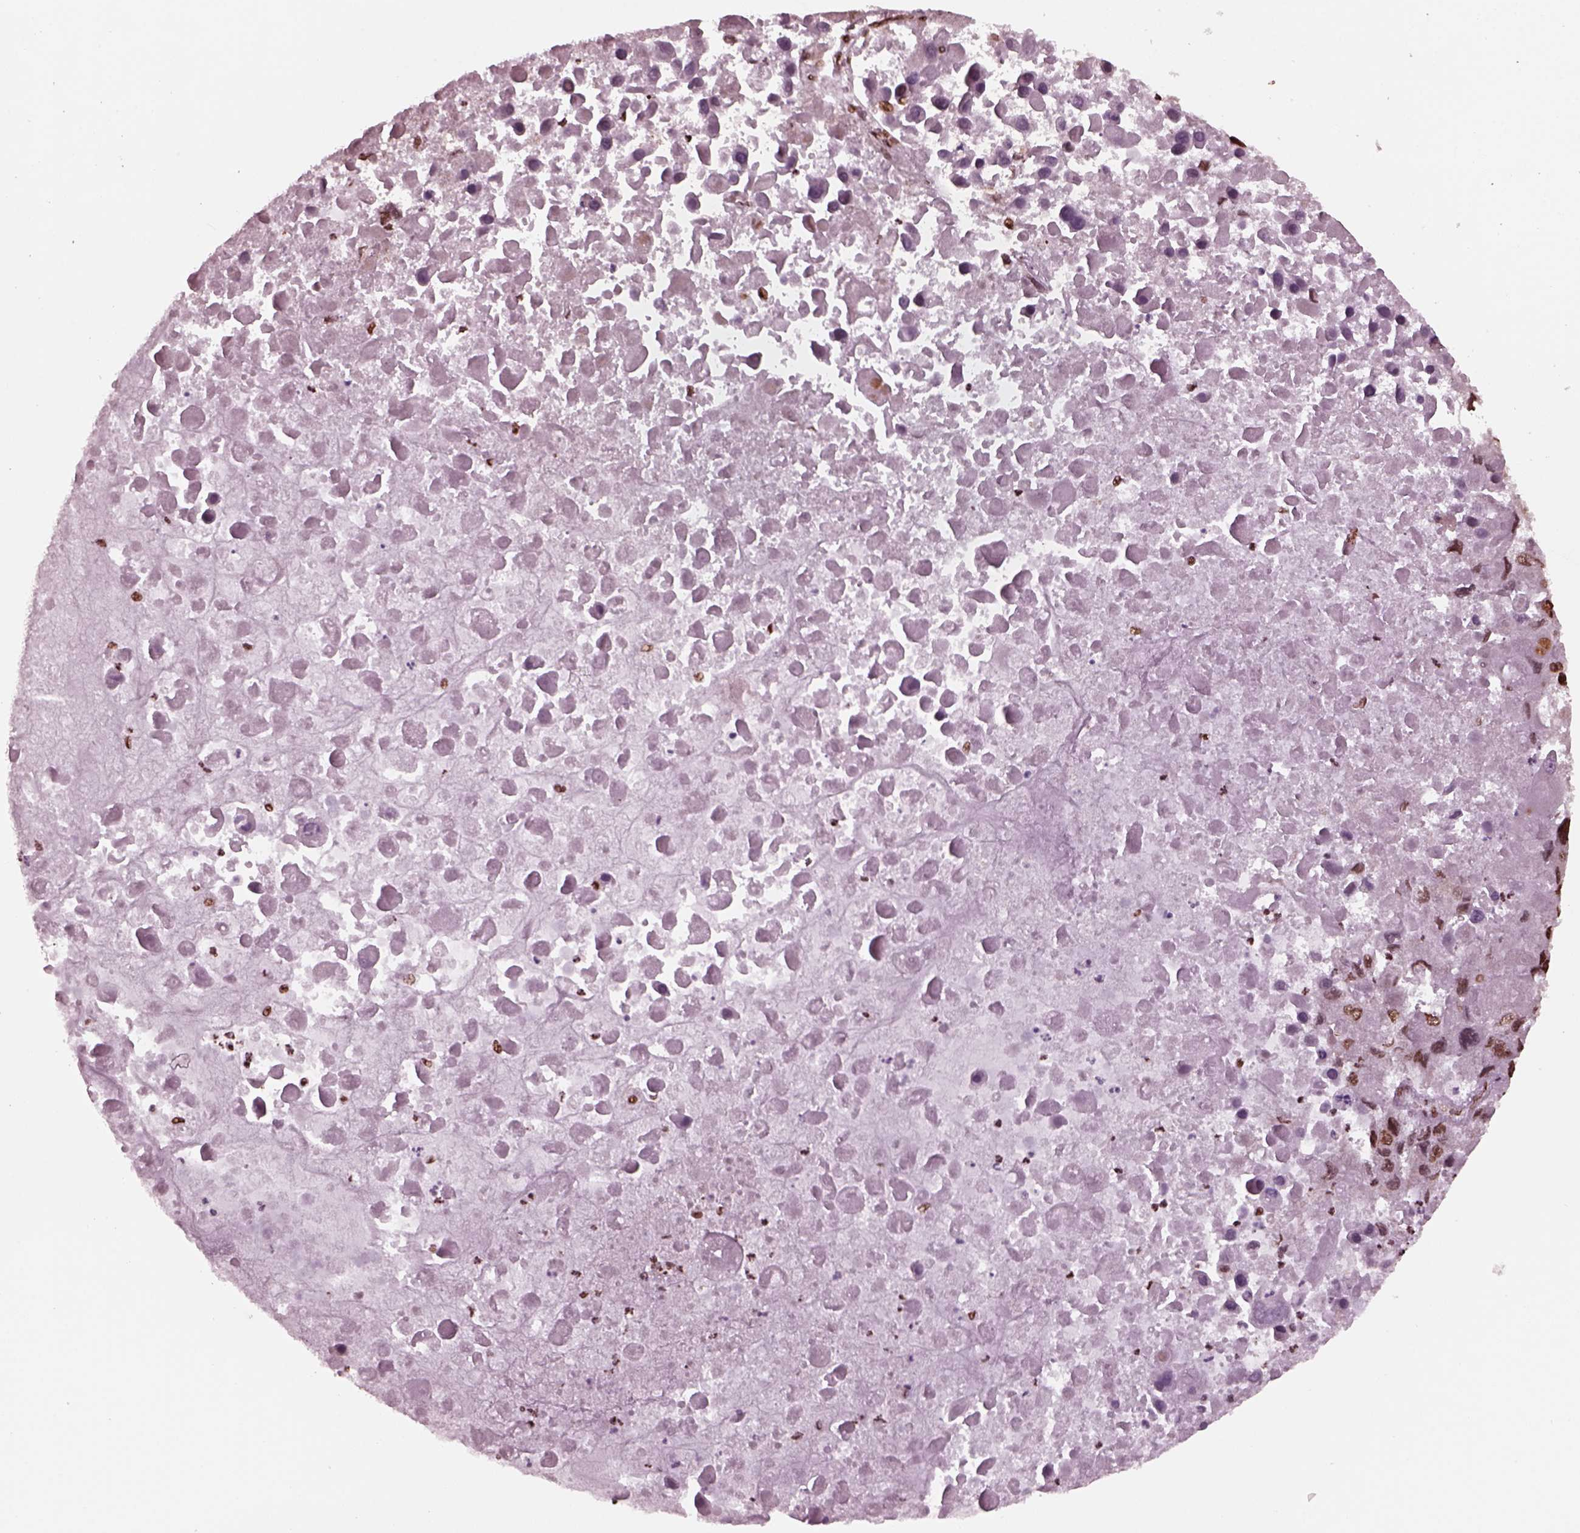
{"staining": {"intensity": "weak", "quantity": "25%-75%", "location": "nuclear"}, "tissue": "liver cancer", "cell_type": "Tumor cells", "image_type": "cancer", "snomed": [{"axis": "morphology", "description": "Carcinoma, Hepatocellular, NOS"}, {"axis": "topography", "description": "Liver"}], "caption": "Tumor cells reveal low levels of weak nuclear staining in approximately 25%-75% of cells in human hepatocellular carcinoma (liver).", "gene": "NSD1", "patient": {"sex": "female", "age": 41}}